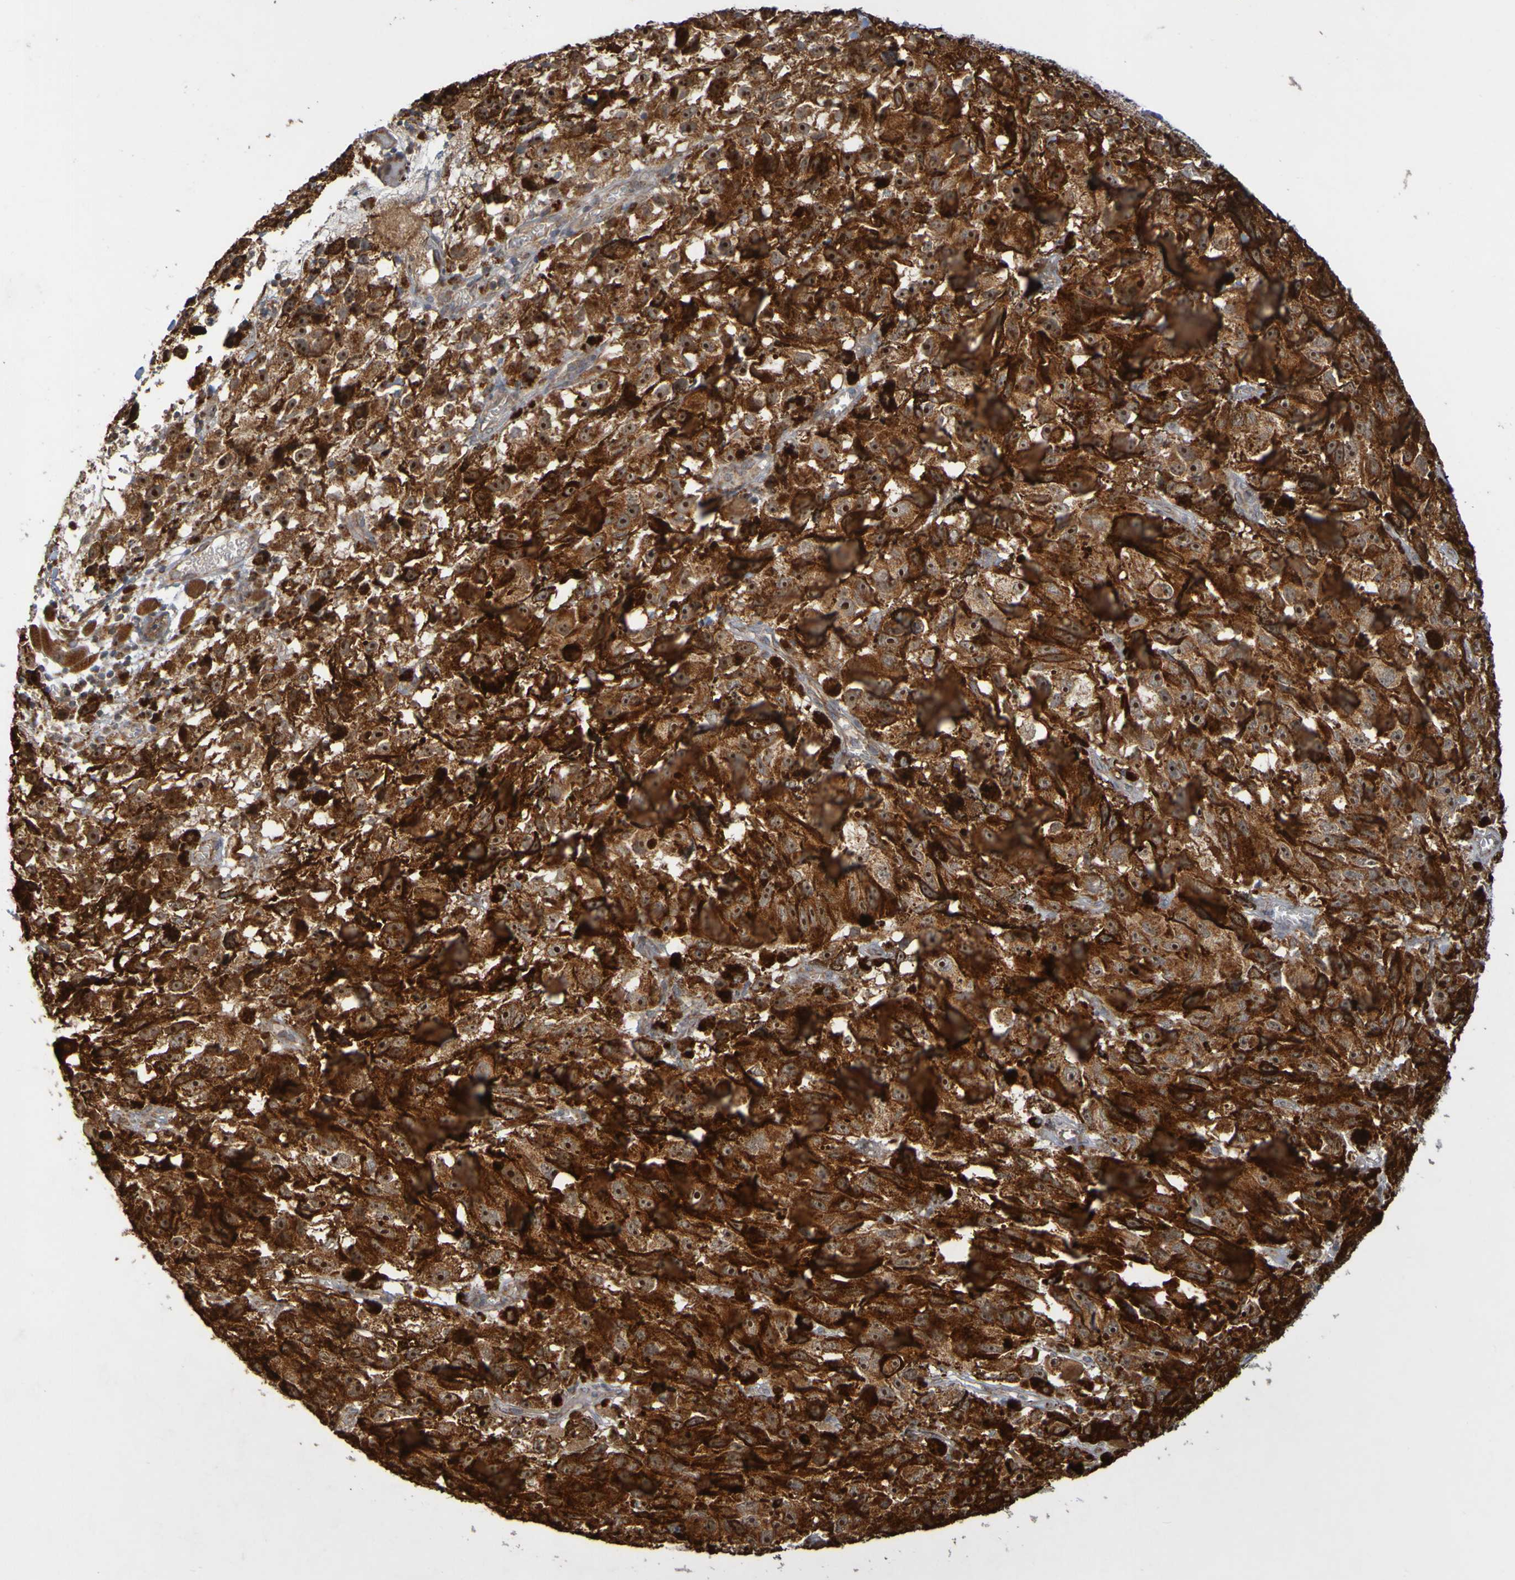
{"staining": {"intensity": "strong", "quantity": ">75%", "location": "cytoplasmic/membranous,nuclear"}, "tissue": "melanoma", "cell_type": "Tumor cells", "image_type": "cancer", "snomed": [{"axis": "morphology", "description": "Malignant melanoma, NOS"}, {"axis": "topography", "description": "Skin"}], "caption": "Protein expression analysis of human malignant melanoma reveals strong cytoplasmic/membranous and nuclear expression in approximately >75% of tumor cells. (Stains: DAB in brown, nuclei in blue, Microscopy: brightfield microscopy at high magnification).", "gene": "TMBIM1", "patient": {"sex": "female", "age": 104}}